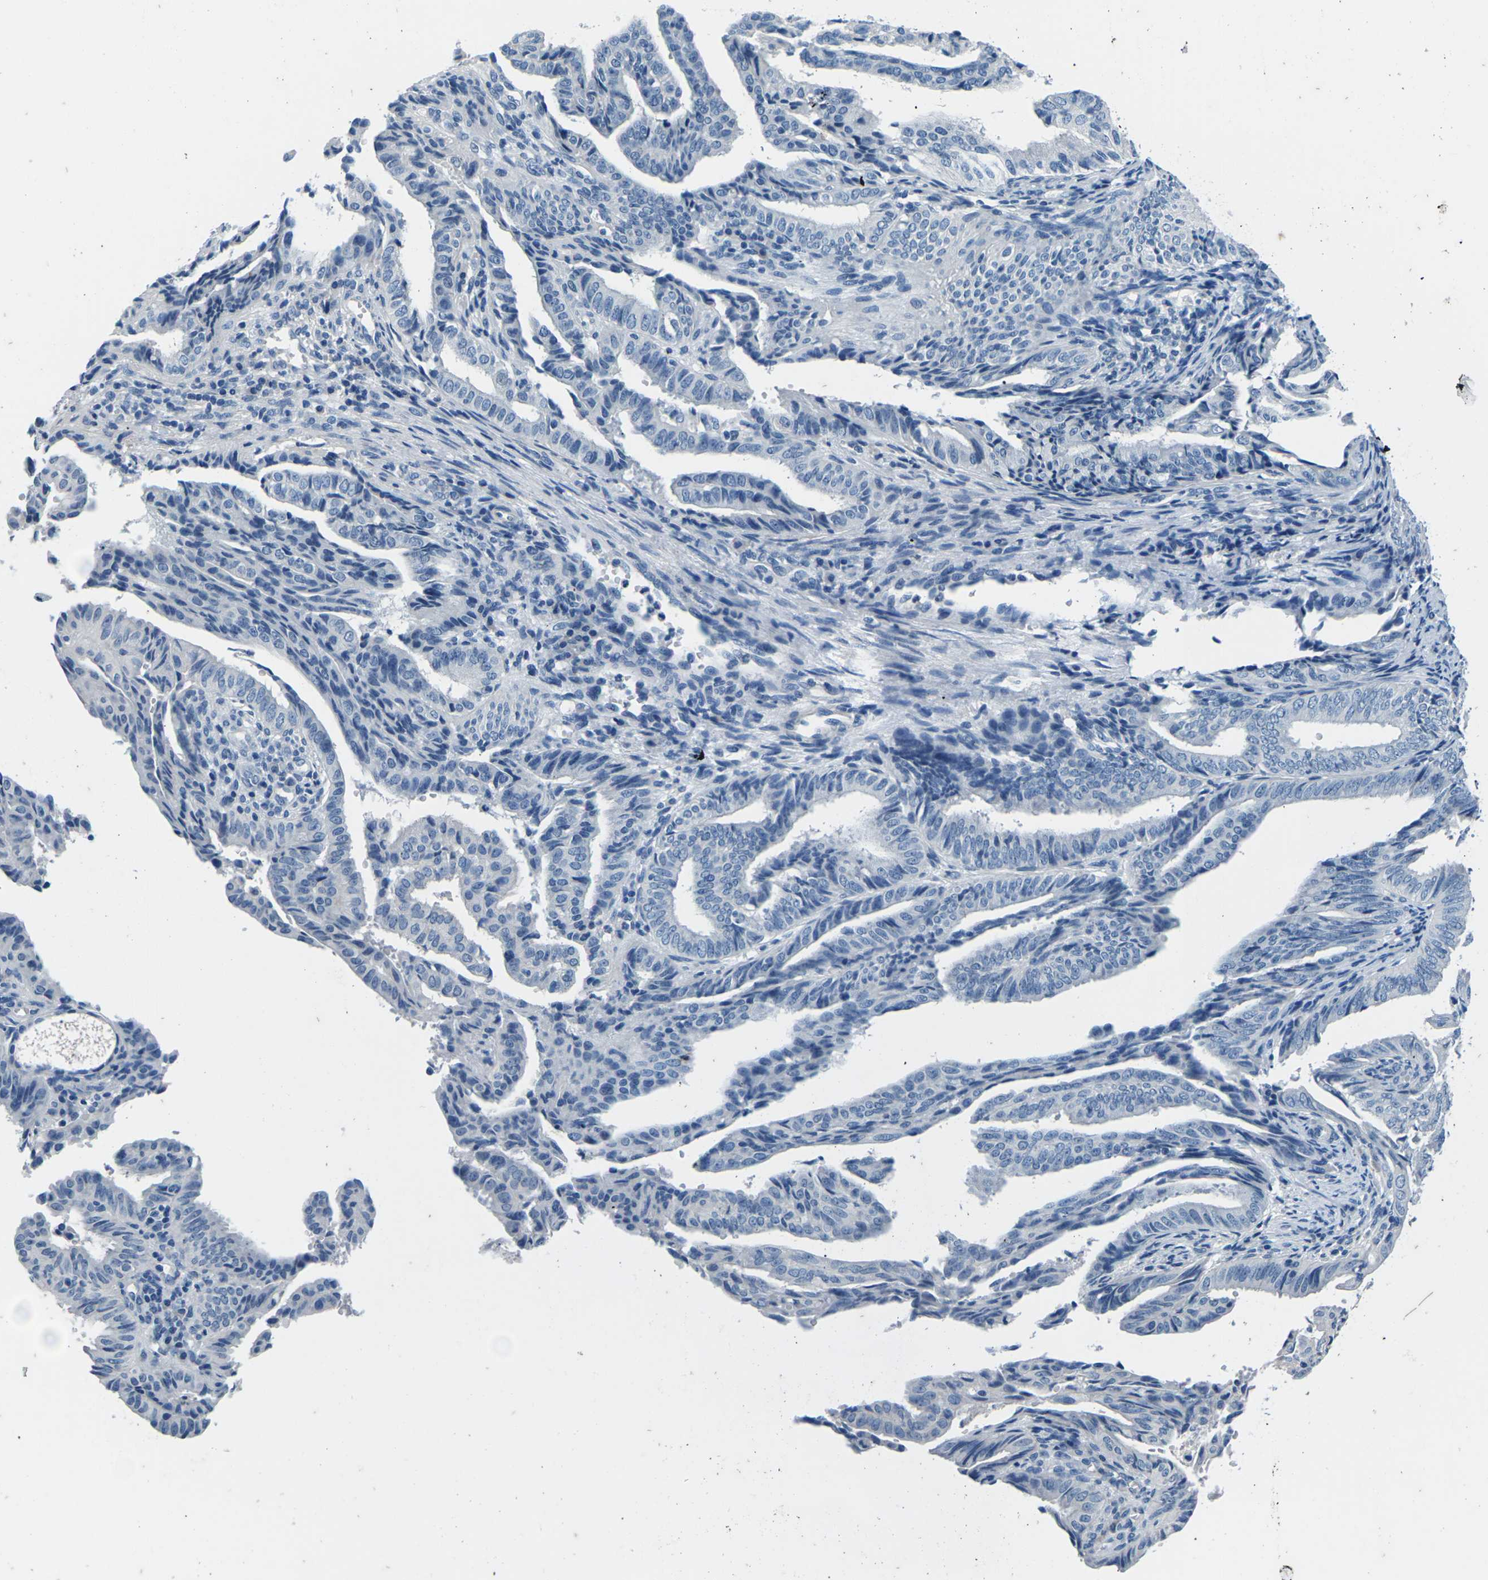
{"staining": {"intensity": "negative", "quantity": "none", "location": "none"}, "tissue": "endometrial cancer", "cell_type": "Tumor cells", "image_type": "cancer", "snomed": [{"axis": "morphology", "description": "Adenocarcinoma, NOS"}, {"axis": "topography", "description": "Endometrium"}], "caption": "A histopathology image of human endometrial adenocarcinoma is negative for staining in tumor cells.", "gene": "UMOD", "patient": {"sex": "female", "age": 58}}